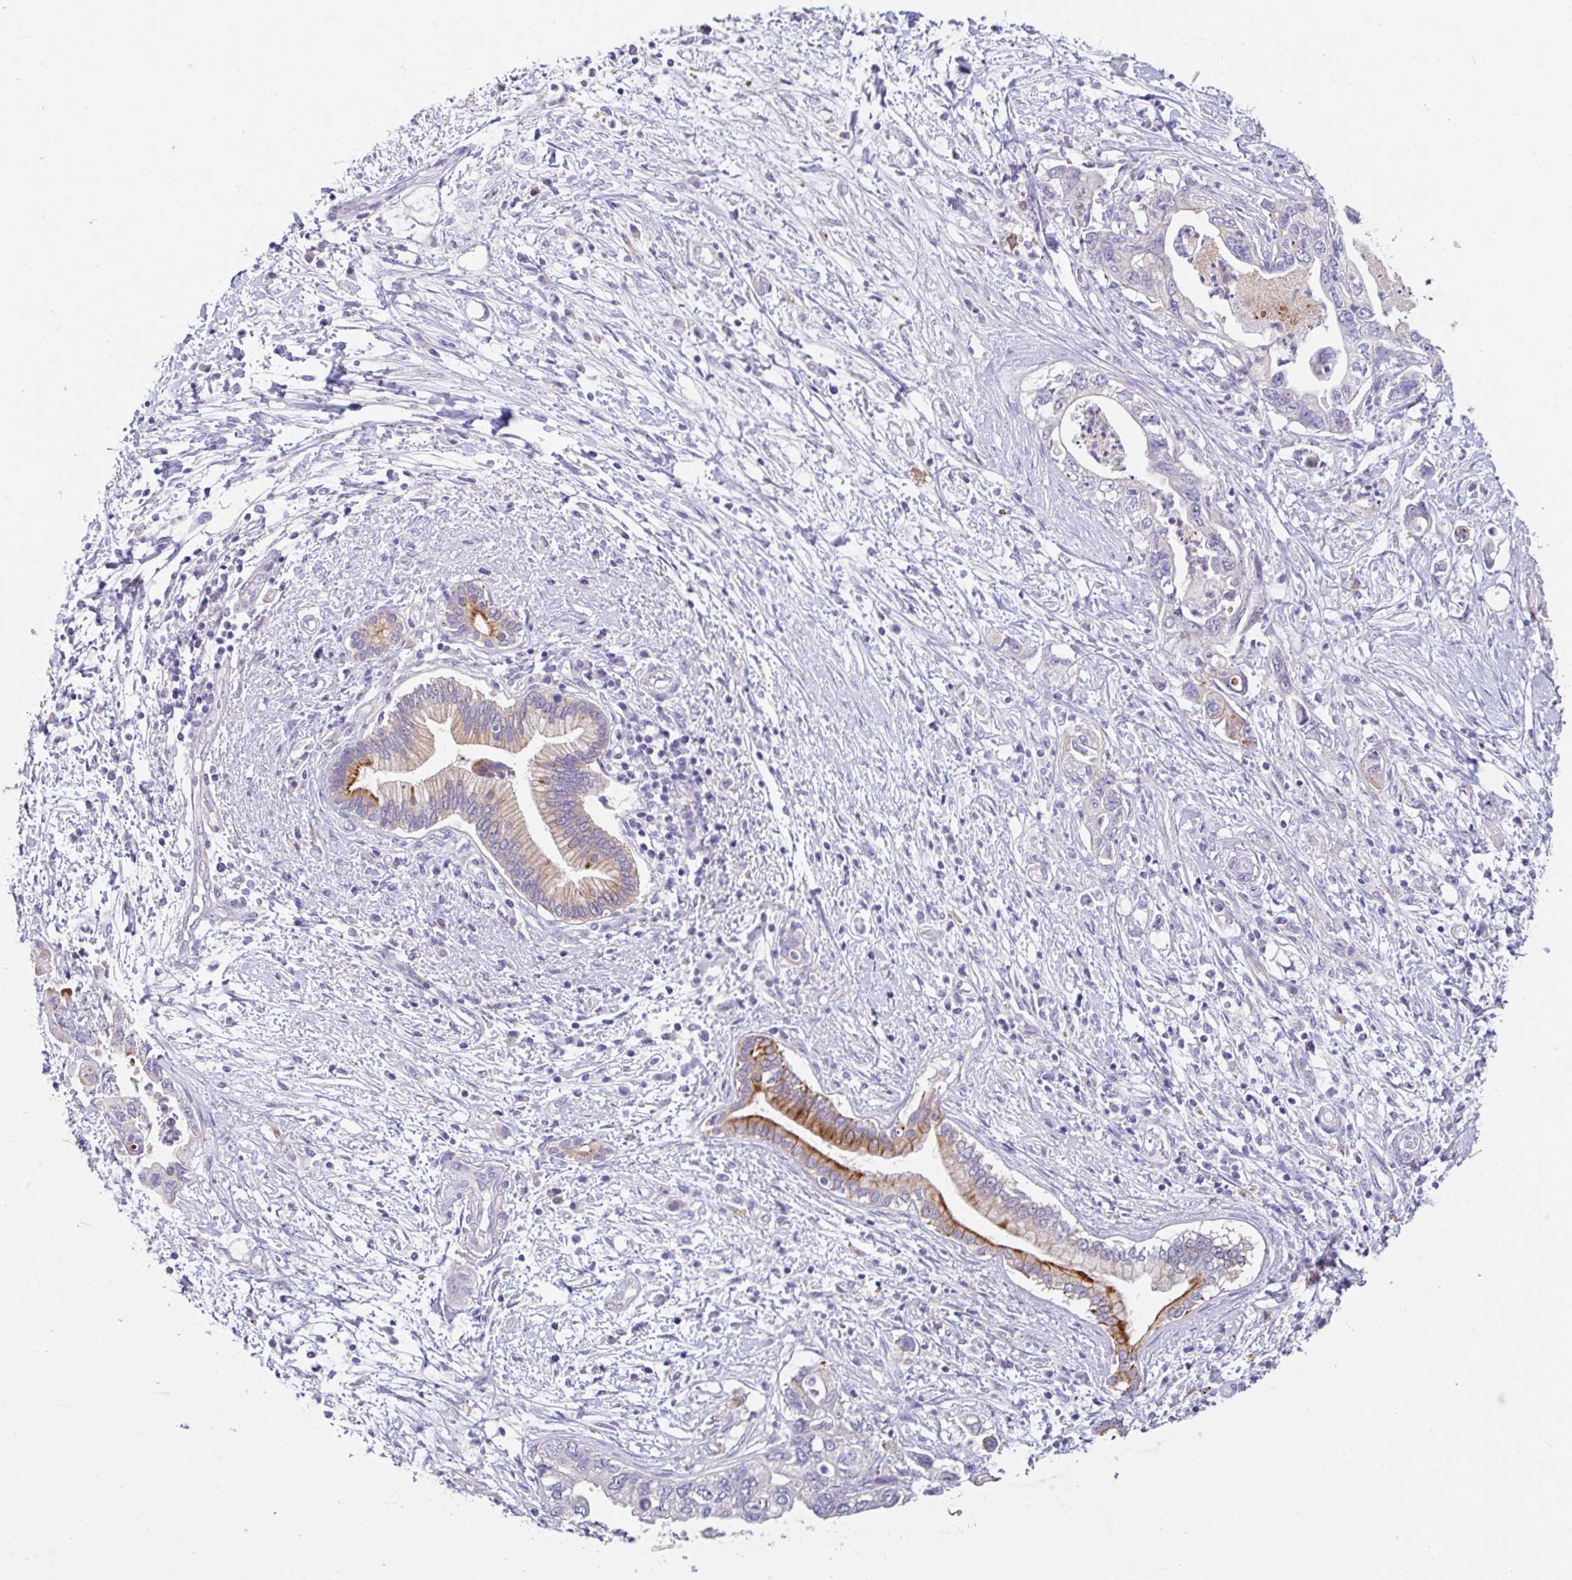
{"staining": {"intensity": "negative", "quantity": "none", "location": "none"}, "tissue": "pancreatic cancer", "cell_type": "Tumor cells", "image_type": "cancer", "snomed": [{"axis": "morphology", "description": "Adenocarcinoma, NOS"}, {"axis": "topography", "description": "Pancreas"}], "caption": "DAB immunohistochemical staining of pancreatic cancer (adenocarcinoma) exhibits no significant positivity in tumor cells.", "gene": "EPN3", "patient": {"sex": "female", "age": 73}}